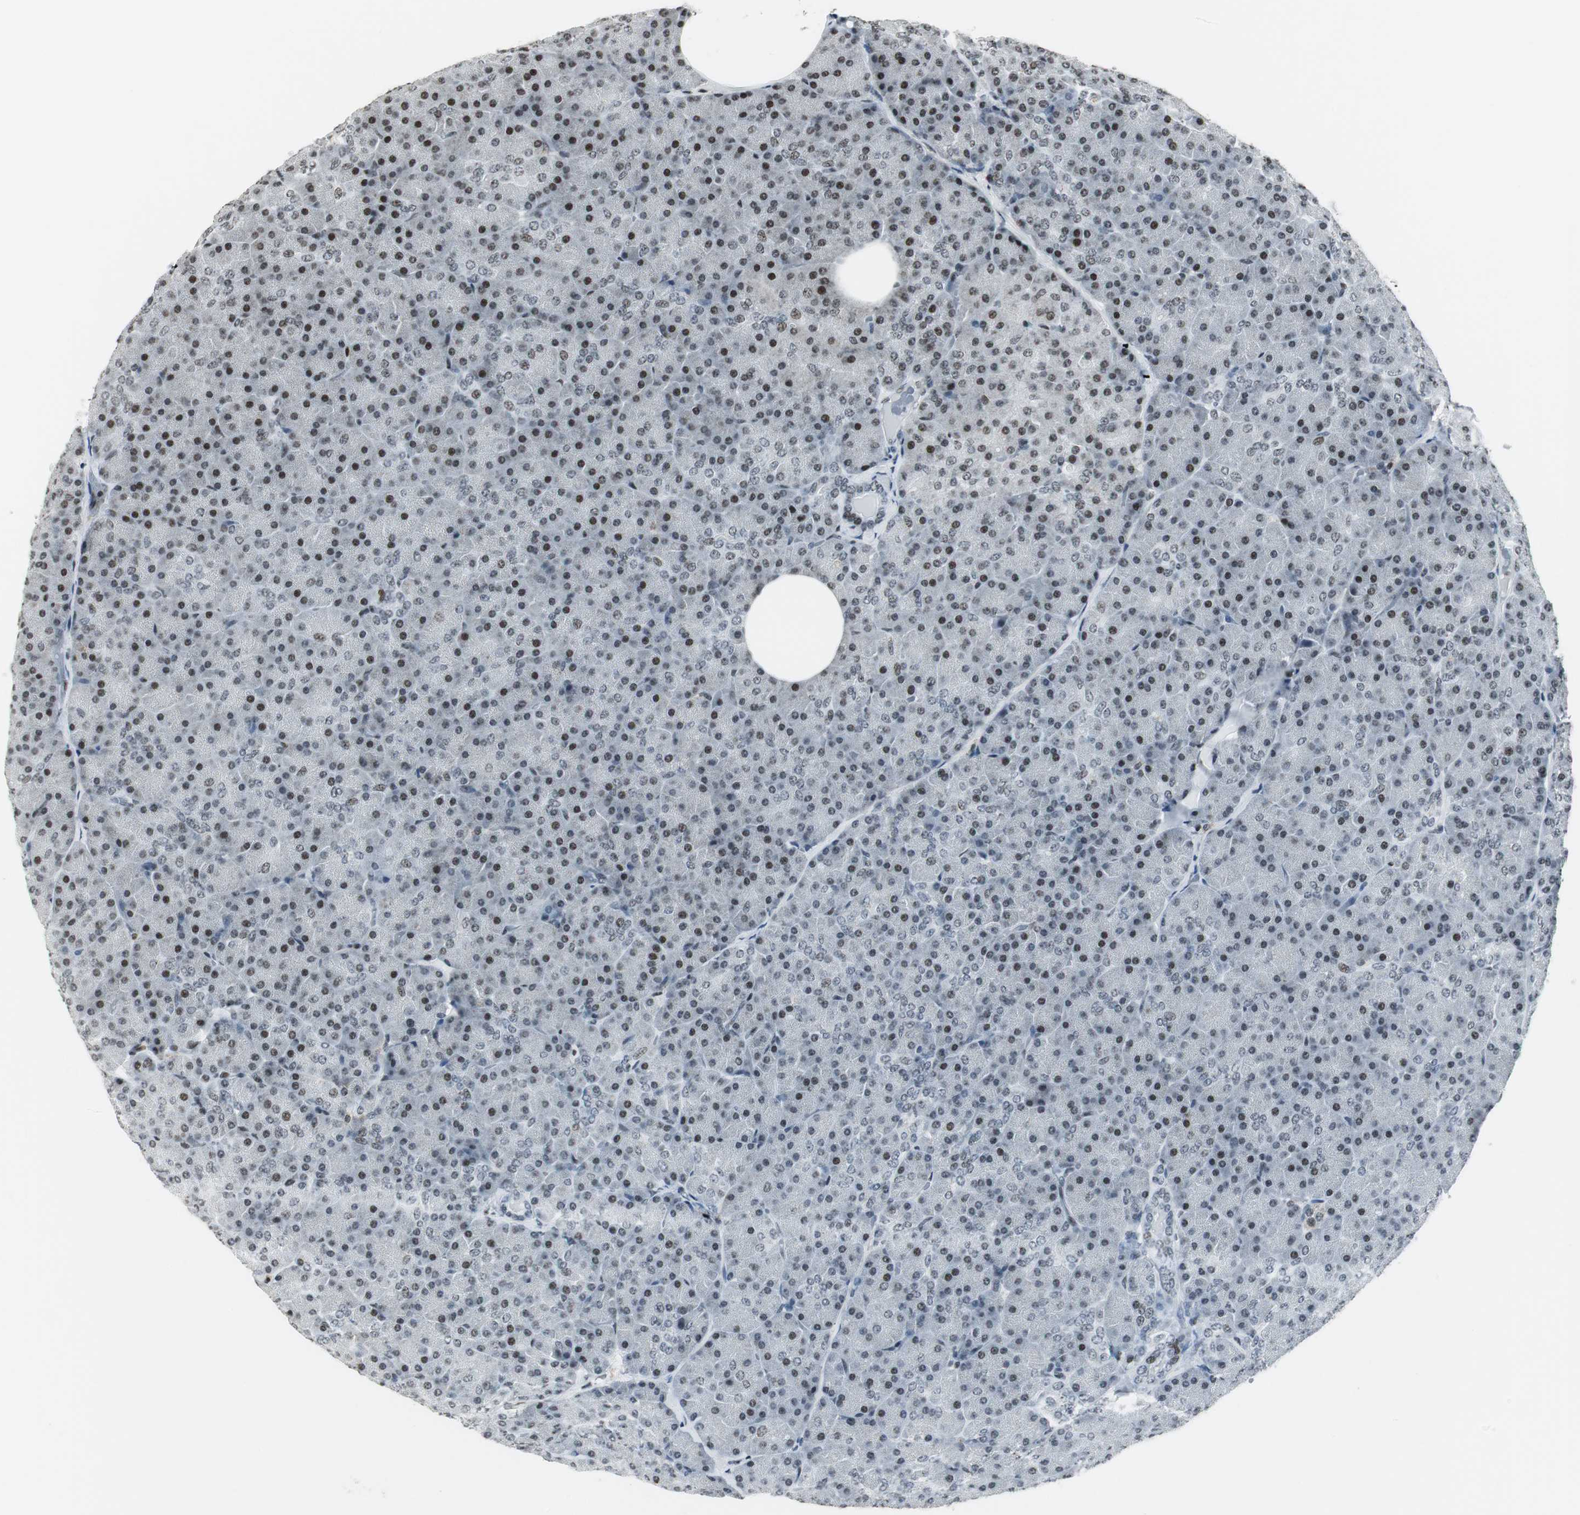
{"staining": {"intensity": "moderate", "quantity": "25%-75%", "location": "nuclear"}, "tissue": "pancreas", "cell_type": "Exocrine glandular cells", "image_type": "normal", "snomed": [{"axis": "morphology", "description": "Normal tissue, NOS"}, {"axis": "topography", "description": "Pancreas"}], "caption": "About 25%-75% of exocrine glandular cells in unremarkable human pancreas reveal moderate nuclear protein expression as visualized by brown immunohistochemical staining.", "gene": "RBBP4", "patient": {"sex": "female", "age": 35}}